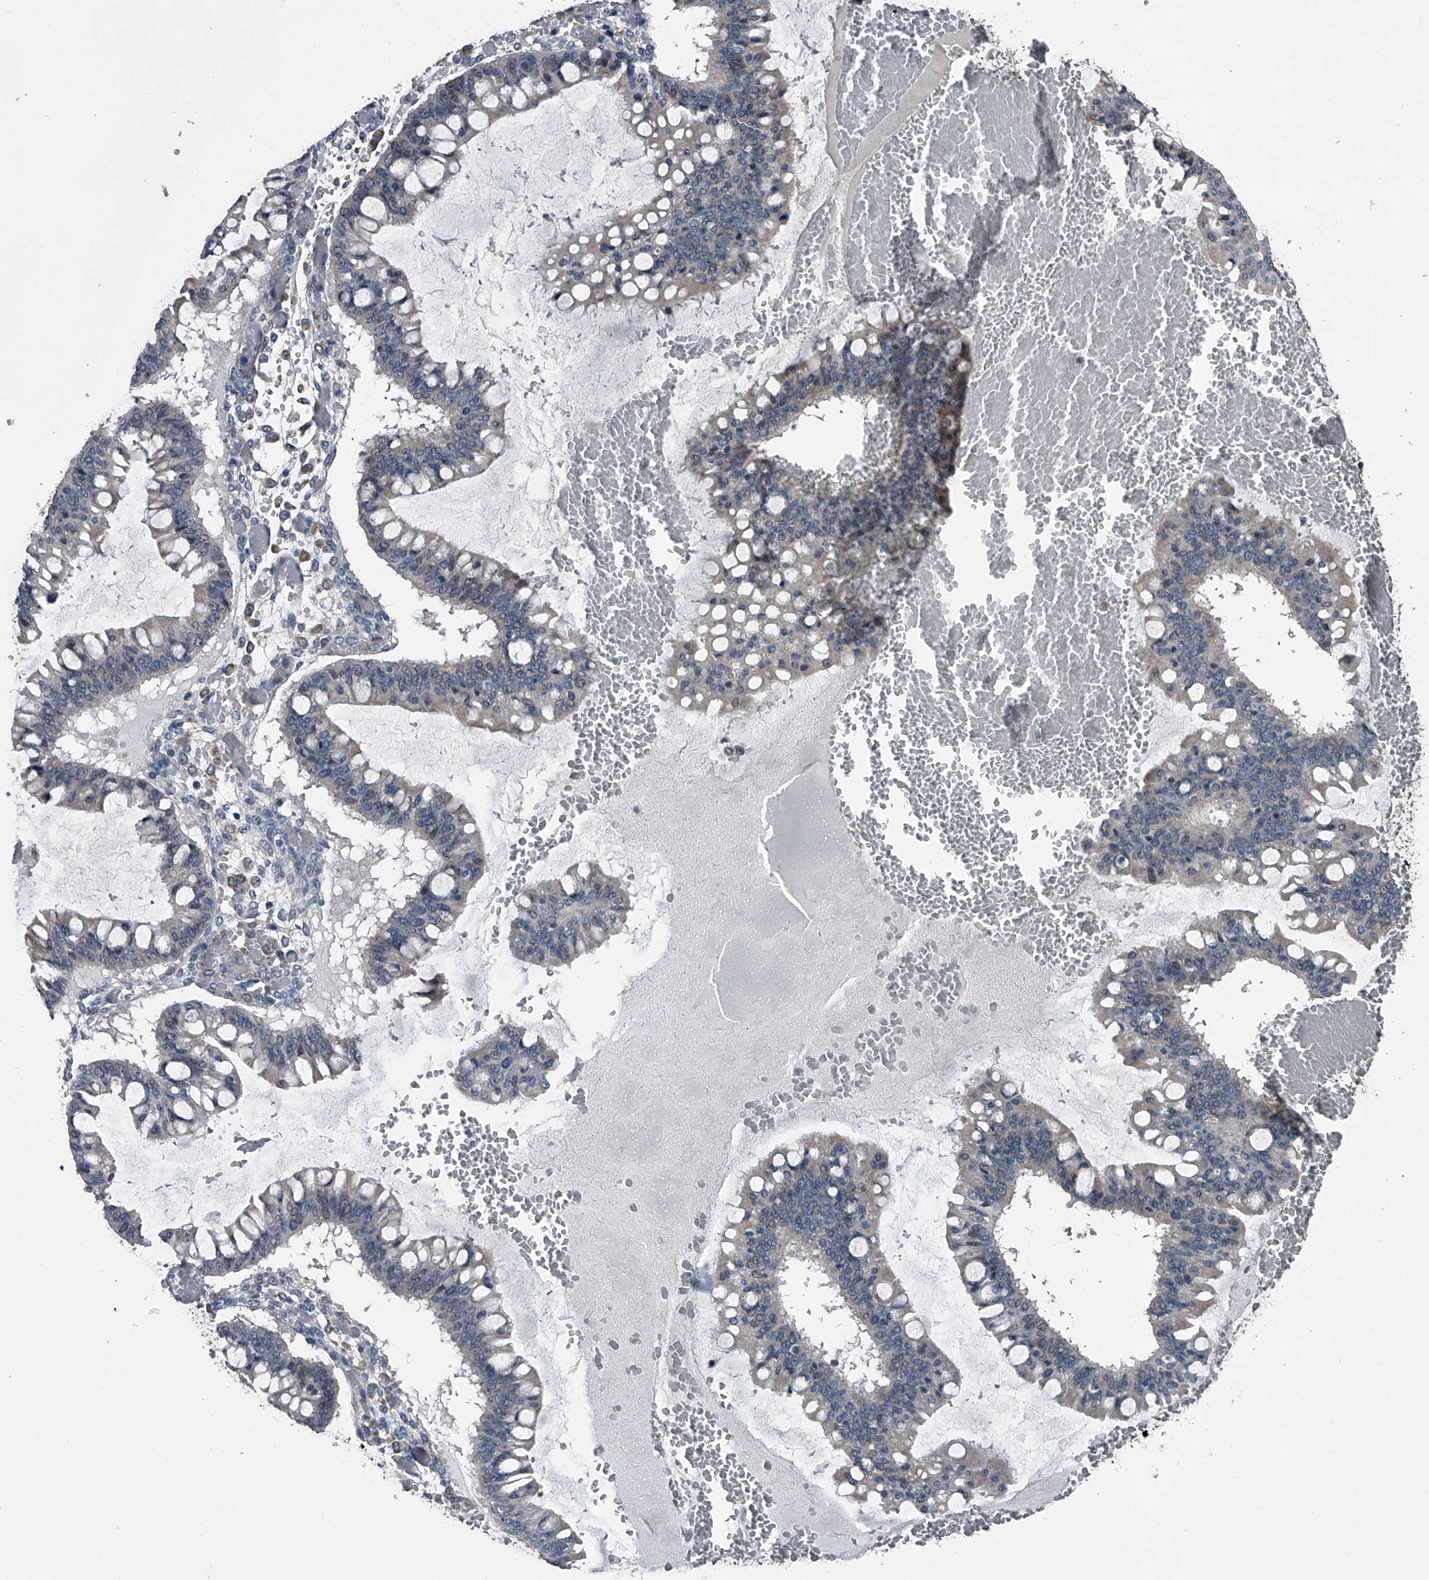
{"staining": {"intensity": "weak", "quantity": "<25%", "location": "cytoplasmic/membranous"}, "tissue": "ovarian cancer", "cell_type": "Tumor cells", "image_type": "cancer", "snomed": [{"axis": "morphology", "description": "Cystadenocarcinoma, mucinous, NOS"}, {"axis": "topography", "description": "Ovary"}], "caption": "An immunohistochemistry (IHC) histopathology image of mucinous cystadenocarcinoma (ovarian) is shown. There is no staining in tumor cells of mucinous cystadenocarcinoma (ovarian).", "gene": "PHACTR1", "patient": {"sex": "female", "age": 73}}